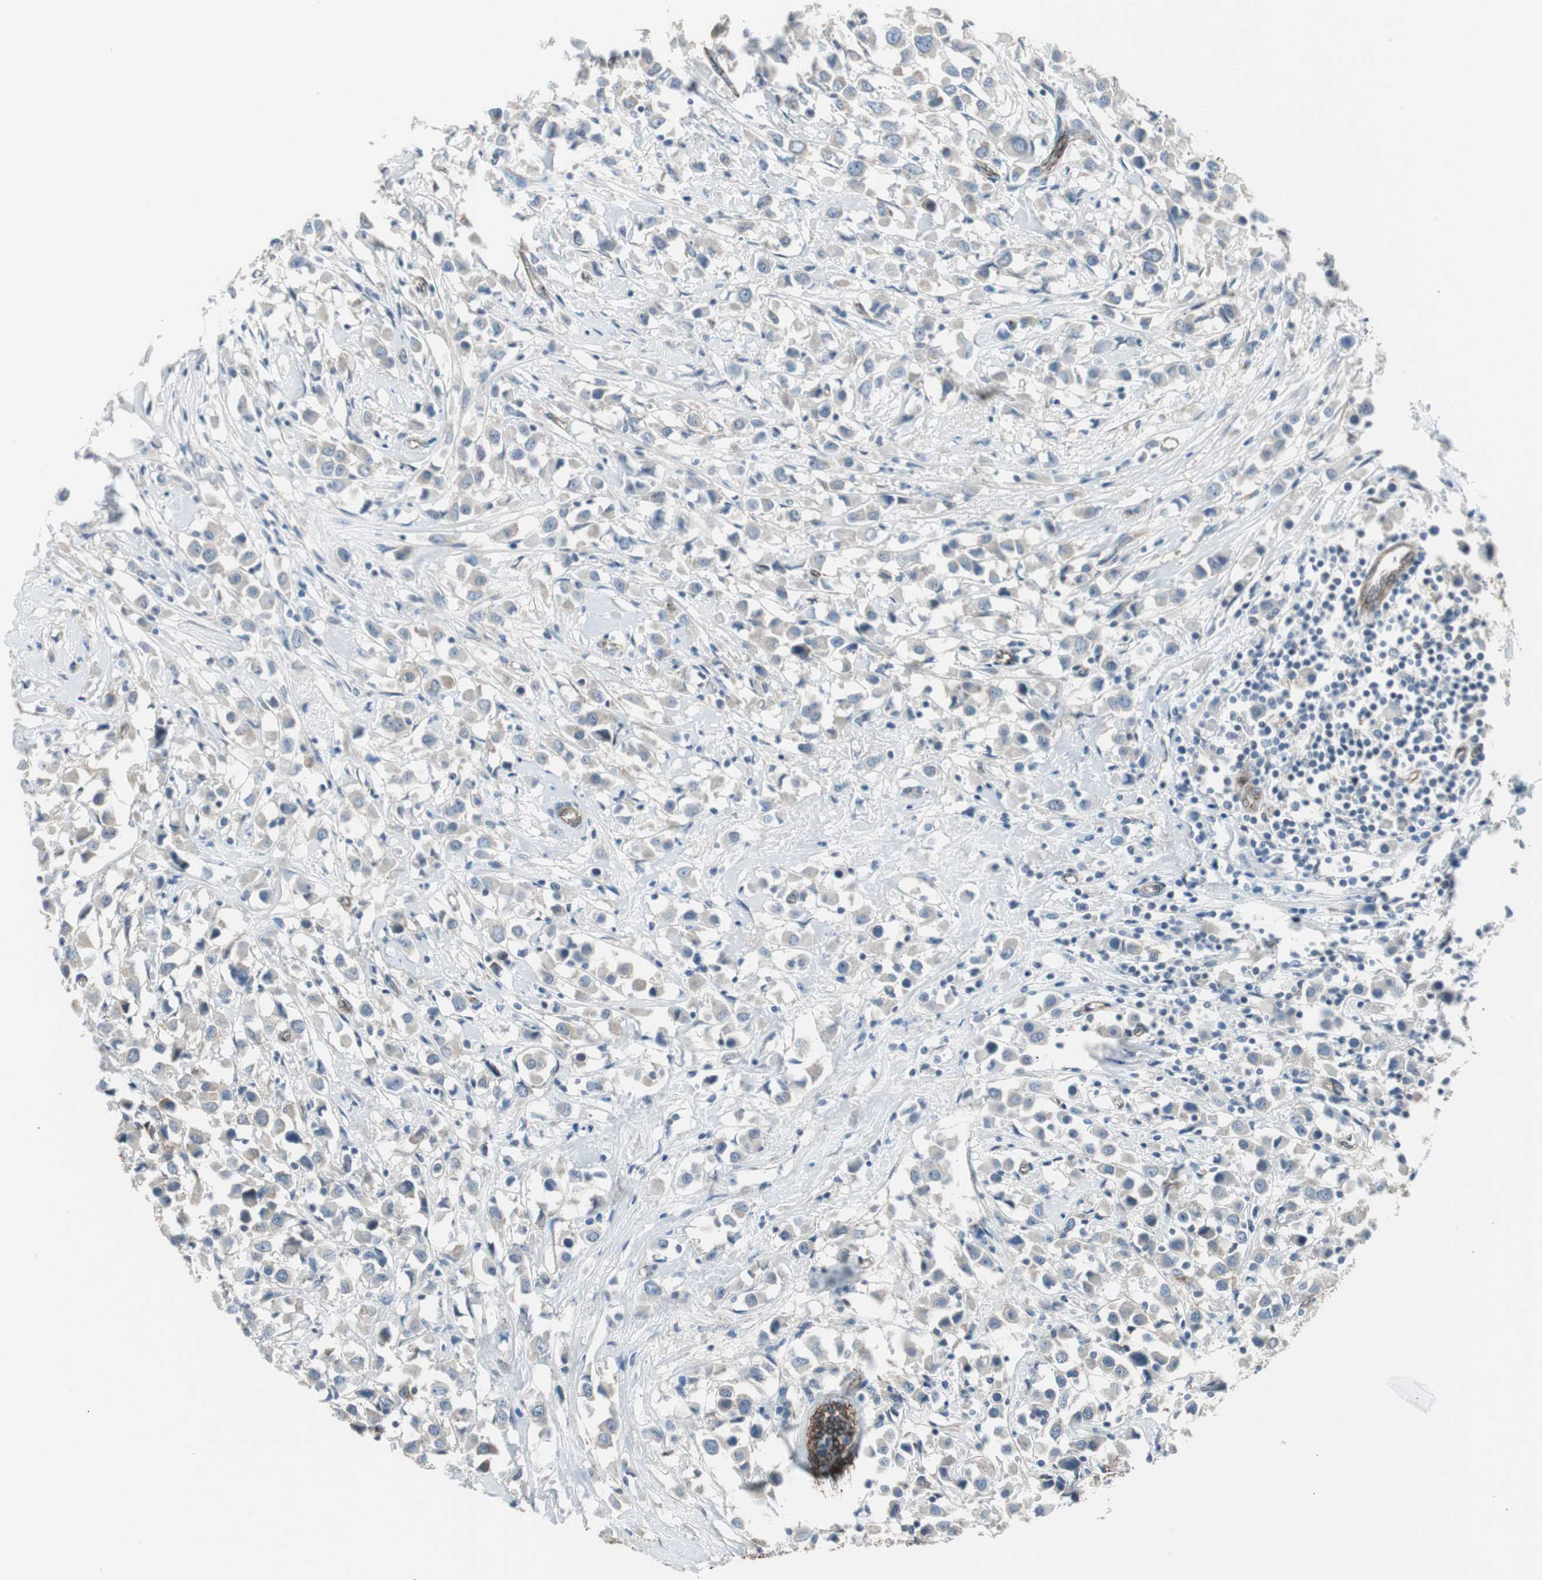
{"staining": {"intensity": "weak", "quantity": ">75%", "location": "cytoplasmic/membranous"}, "tissue": "breast cancer", "cell_type": "Tumor cells", "image_type": "cancer", "snomed": [{"axis": "morphology", "description": "Duct carcinoma"}, {"axis": "topography", "description": "Breast"}], "caption": "About >75% of tumor cells in breast cancer (invasive ductal carcinoma) exhibit weak cytoplasmic/membranous protein positivity as visualized by brown immunohistochemical staining.", "gene": "STXBP4", "patient": {"sex": "female", "age": 61}}